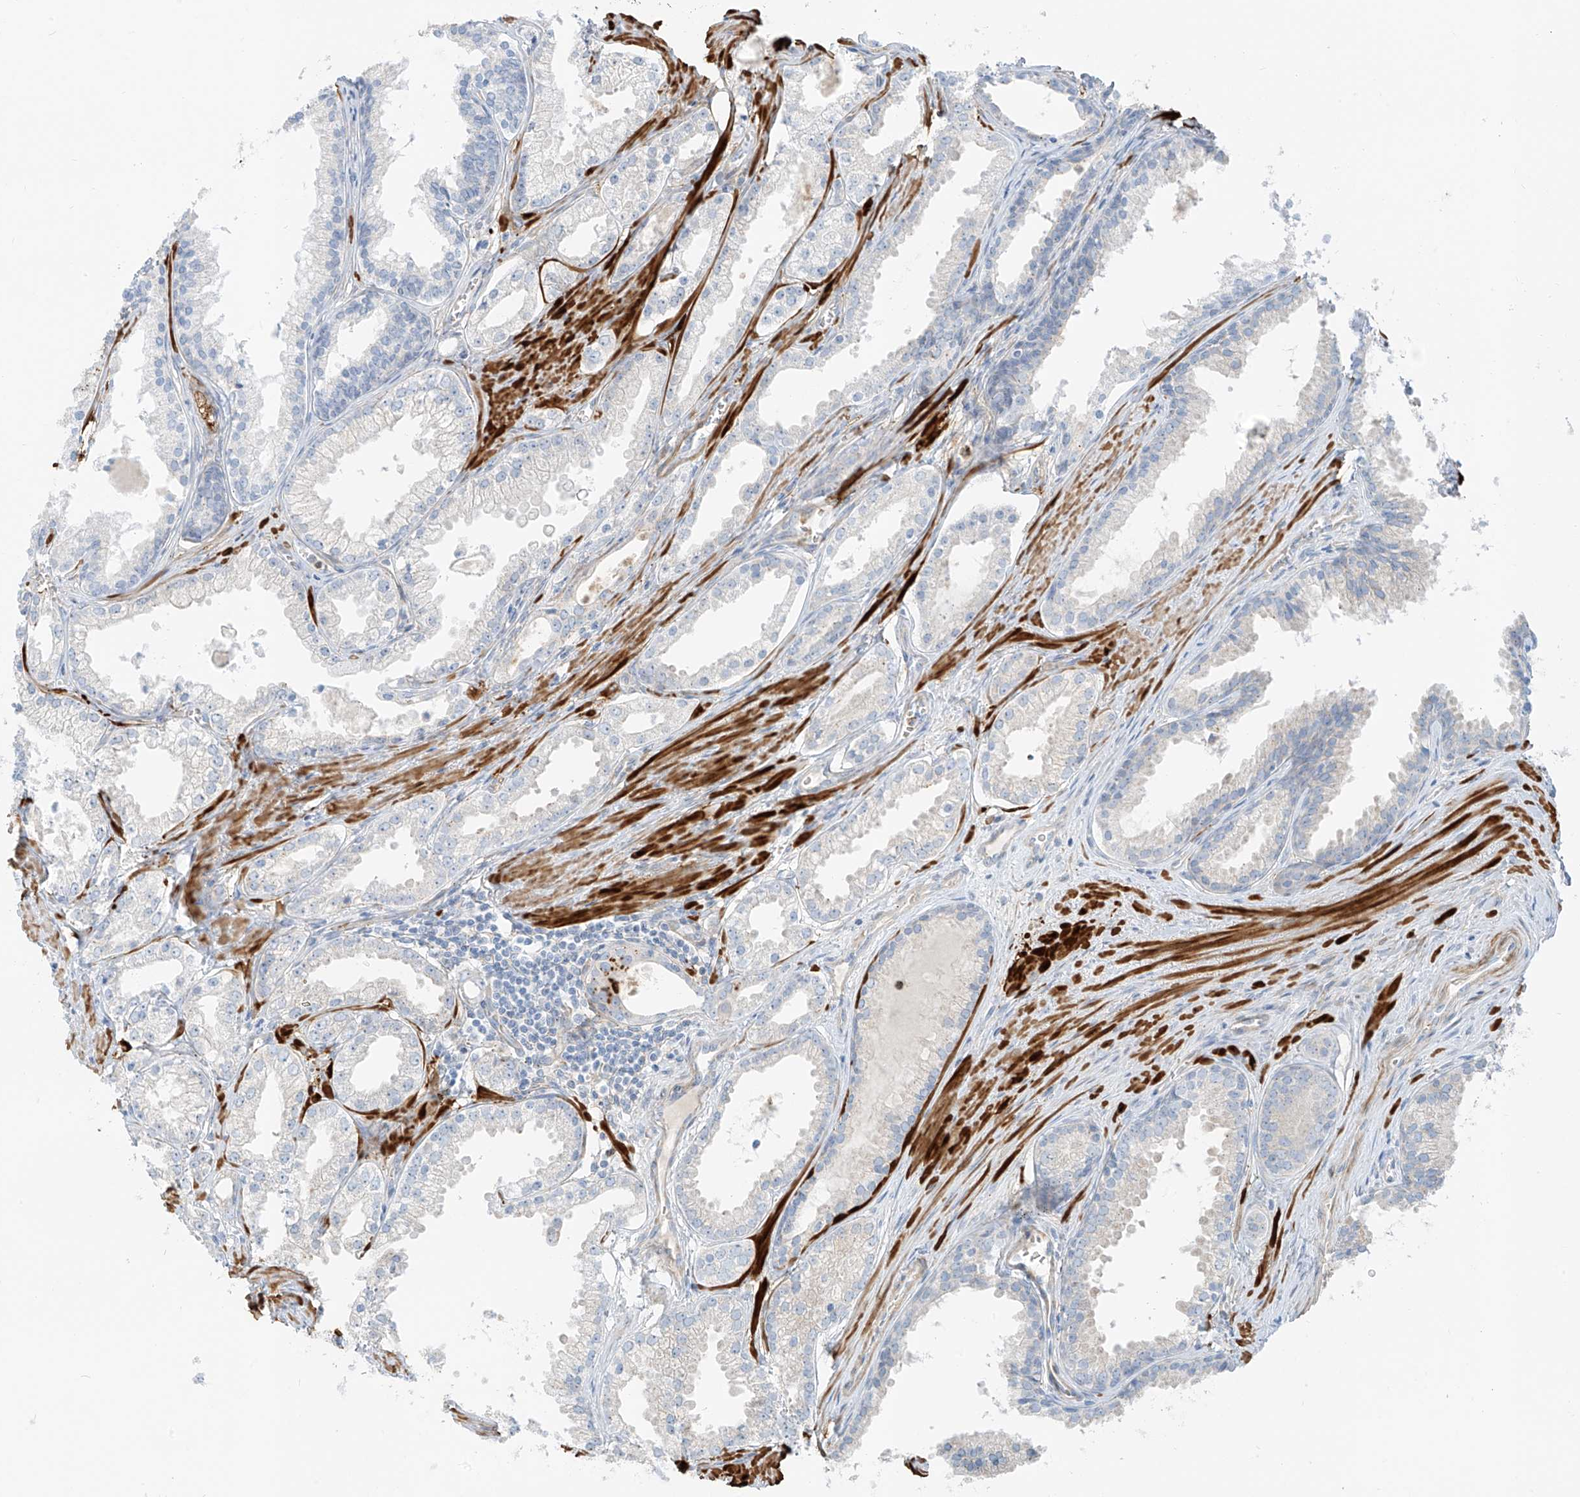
{"staining": {"intensity": "negative", "quantity": "none", "location": "none"}, "tissue": "prostate cancer", "cell_type": "Tumor cells", "image_type": "cancer", "snomed": [{"axis": "morphology", "description": "Adenocarcinoma, High grade"}, {"axis": "topography", "description": "Prostate"}], "caption": "DAB immunohistochemical staining of human prostate high-grade adenocarcinoma exhibits no significant staining in tumor cells.", "gene": "SMCP", "patient": {"sex": "male", "age": 68}}